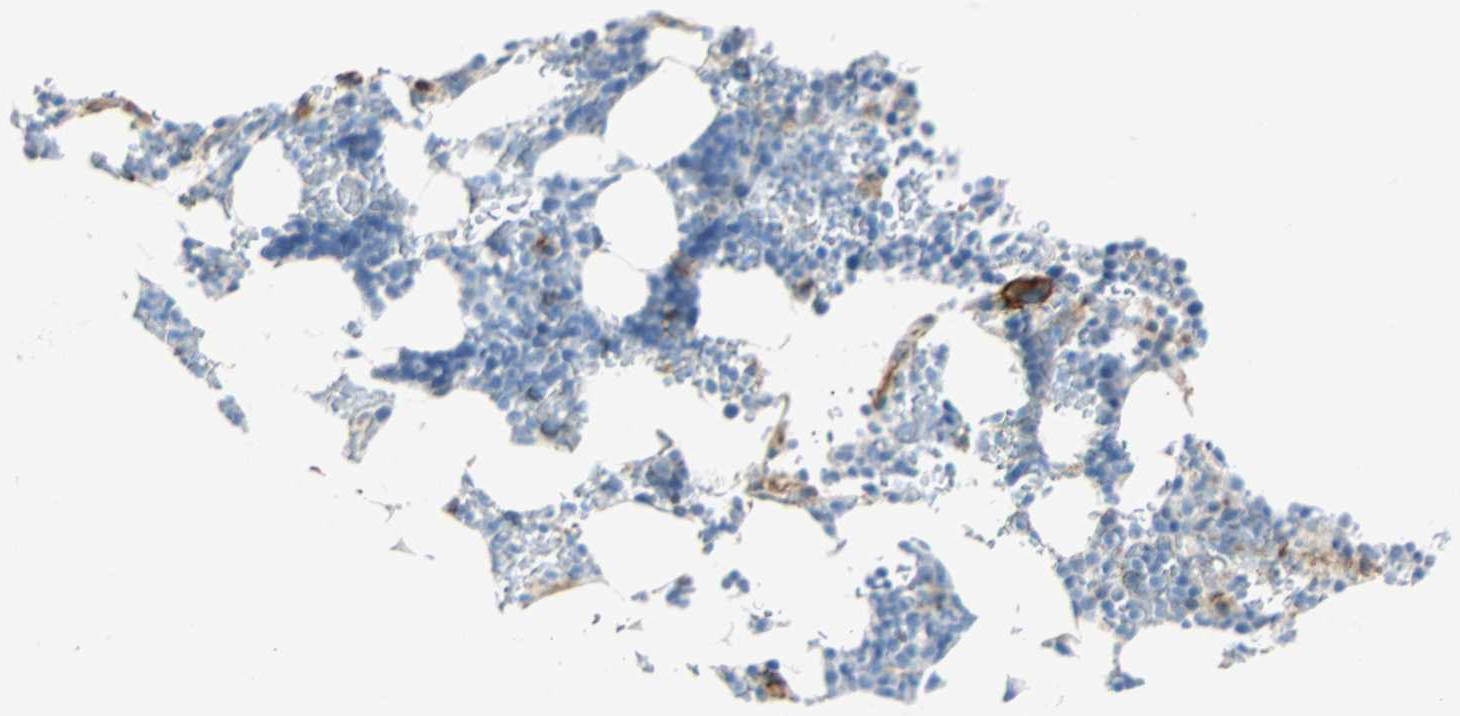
{"staining": {"intensity": "strong", "quantity": "<25%", "location": "cytoplasmic/membranous"}, "tissue": "bone marrow", "cell_type": "Hematopoietic cells", "image_type": "normal", "snomed": [{"axis": "morphology", "description": "Normal tissue, NOS"}, {"axis": "topography", "description": "Bone marrow"}], "caption": "There is medium levels of strong cytoplasmic/membranous expression in hematopoietic cells of unremarkable bone marrow, as demonstrated by immunohistochemical staining (brown color).", "gene": "VPS9D1", "patient": {"sex": "female", "age": 73}}